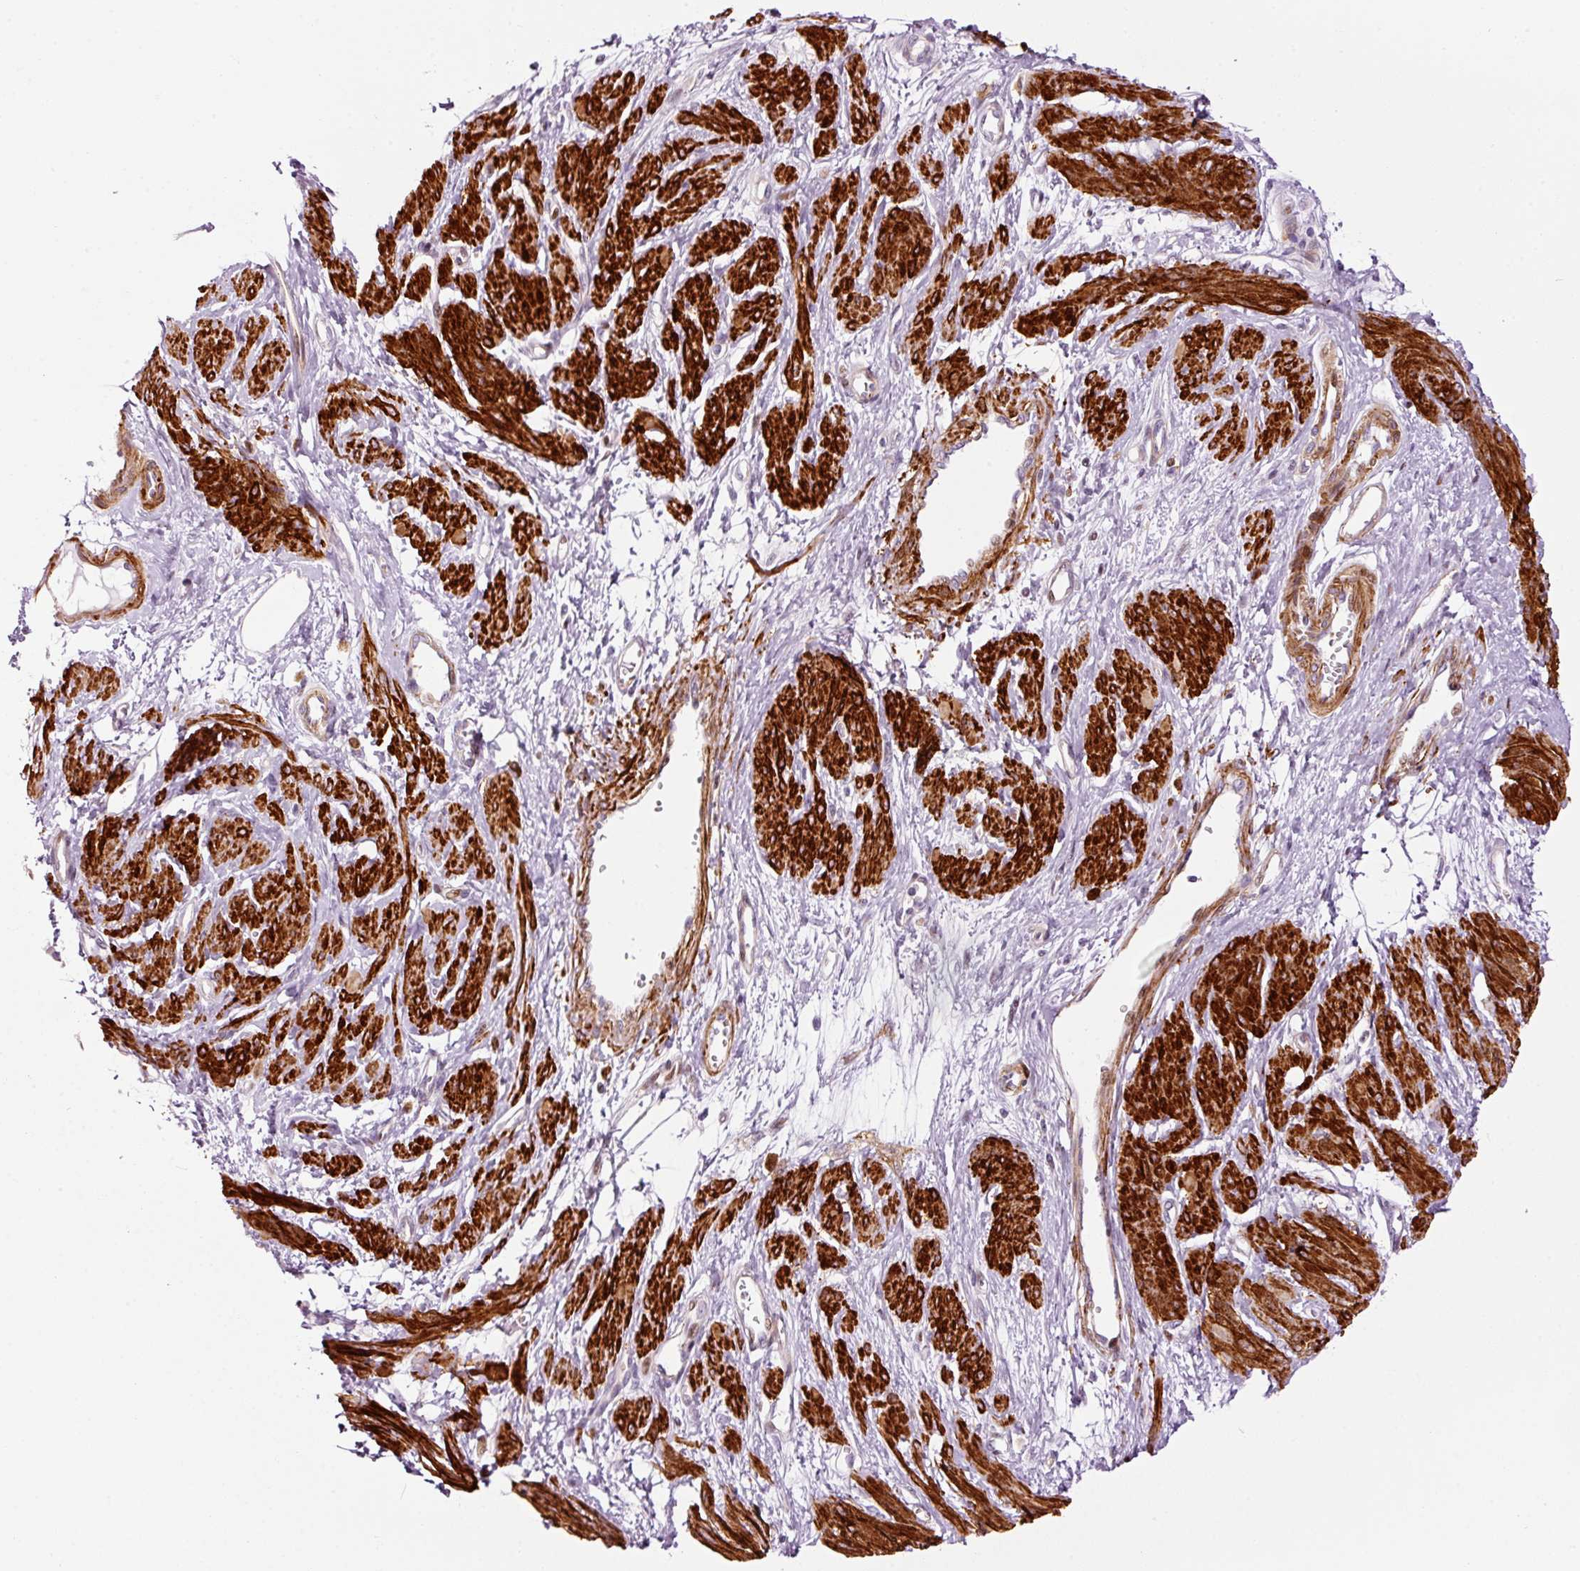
{"staining": {"intensity": "strong", "quantity": ">75%", "location": "cytoplasmic/membranous"}, "tissue": "smooth muscle", "cell_type": "Smooth muscle cells", "image_type": "normal", "snomed": [{"axis": "morphology", "description": "Normal tissue, NOS"}, {"axis": "topography", "description": "Smooth muscle"}, {"axis": "topography", "description": "Uterus"}], "caption": "The histopathology image demonstrates immunohistochemical staining of benign smooth muscle. There is strong cytoplasmic/membranous staining is identified in about >75% of smooth muscle cells. (Stains: DAB (3,3'-diaminobenzidine) in brown, nuclei in blue, Microscopy: brightfield microscopy at high magnification).", "gene": "ANKRD20A1", "patient": {"sex": "female", "age": 39}}